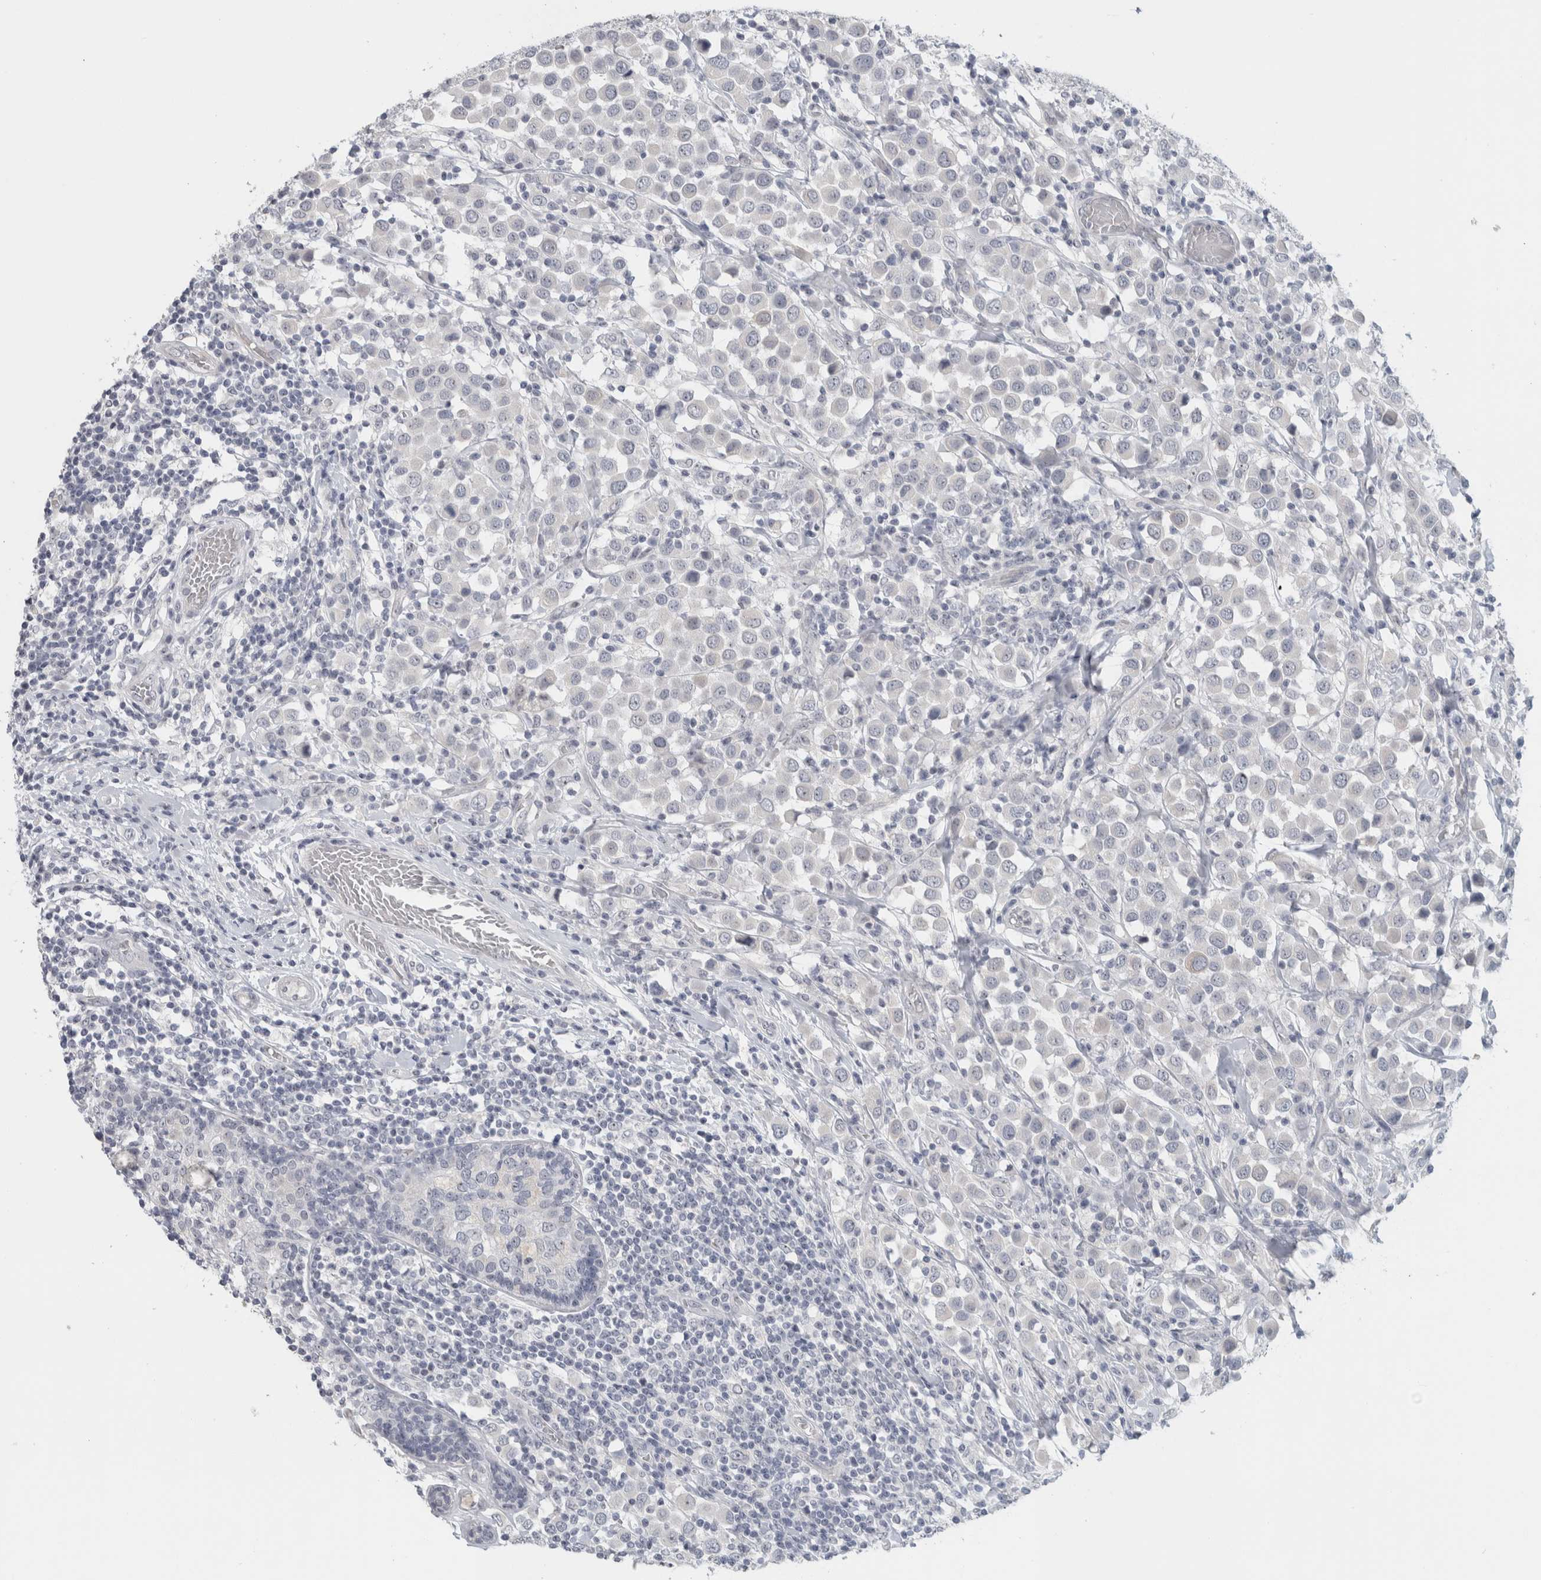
{"staining": {"intensity": "negative", "quantity": "none", "location": "none"}, "tissue": "breast cancer", "cell_type": "Tumor cells", "image_type": "cancer", "snomed": [{"axis": "morphology", "description": "Duct carcinoma"}, {"axis": "topography", "description": "Breast"}], "caption": "A high-resolution micrograph shows immunohistochemistry (IHC) staining of invasive ductal carcinoma (breast), which exhibits no significant staining in tumor cells. (Brightfield microscopy of DAB (3,3'-diaminobenzidine) IHC at high magnification).", "gene": "FMR1NB", "patient": {"sex": "female", "age": 61}}